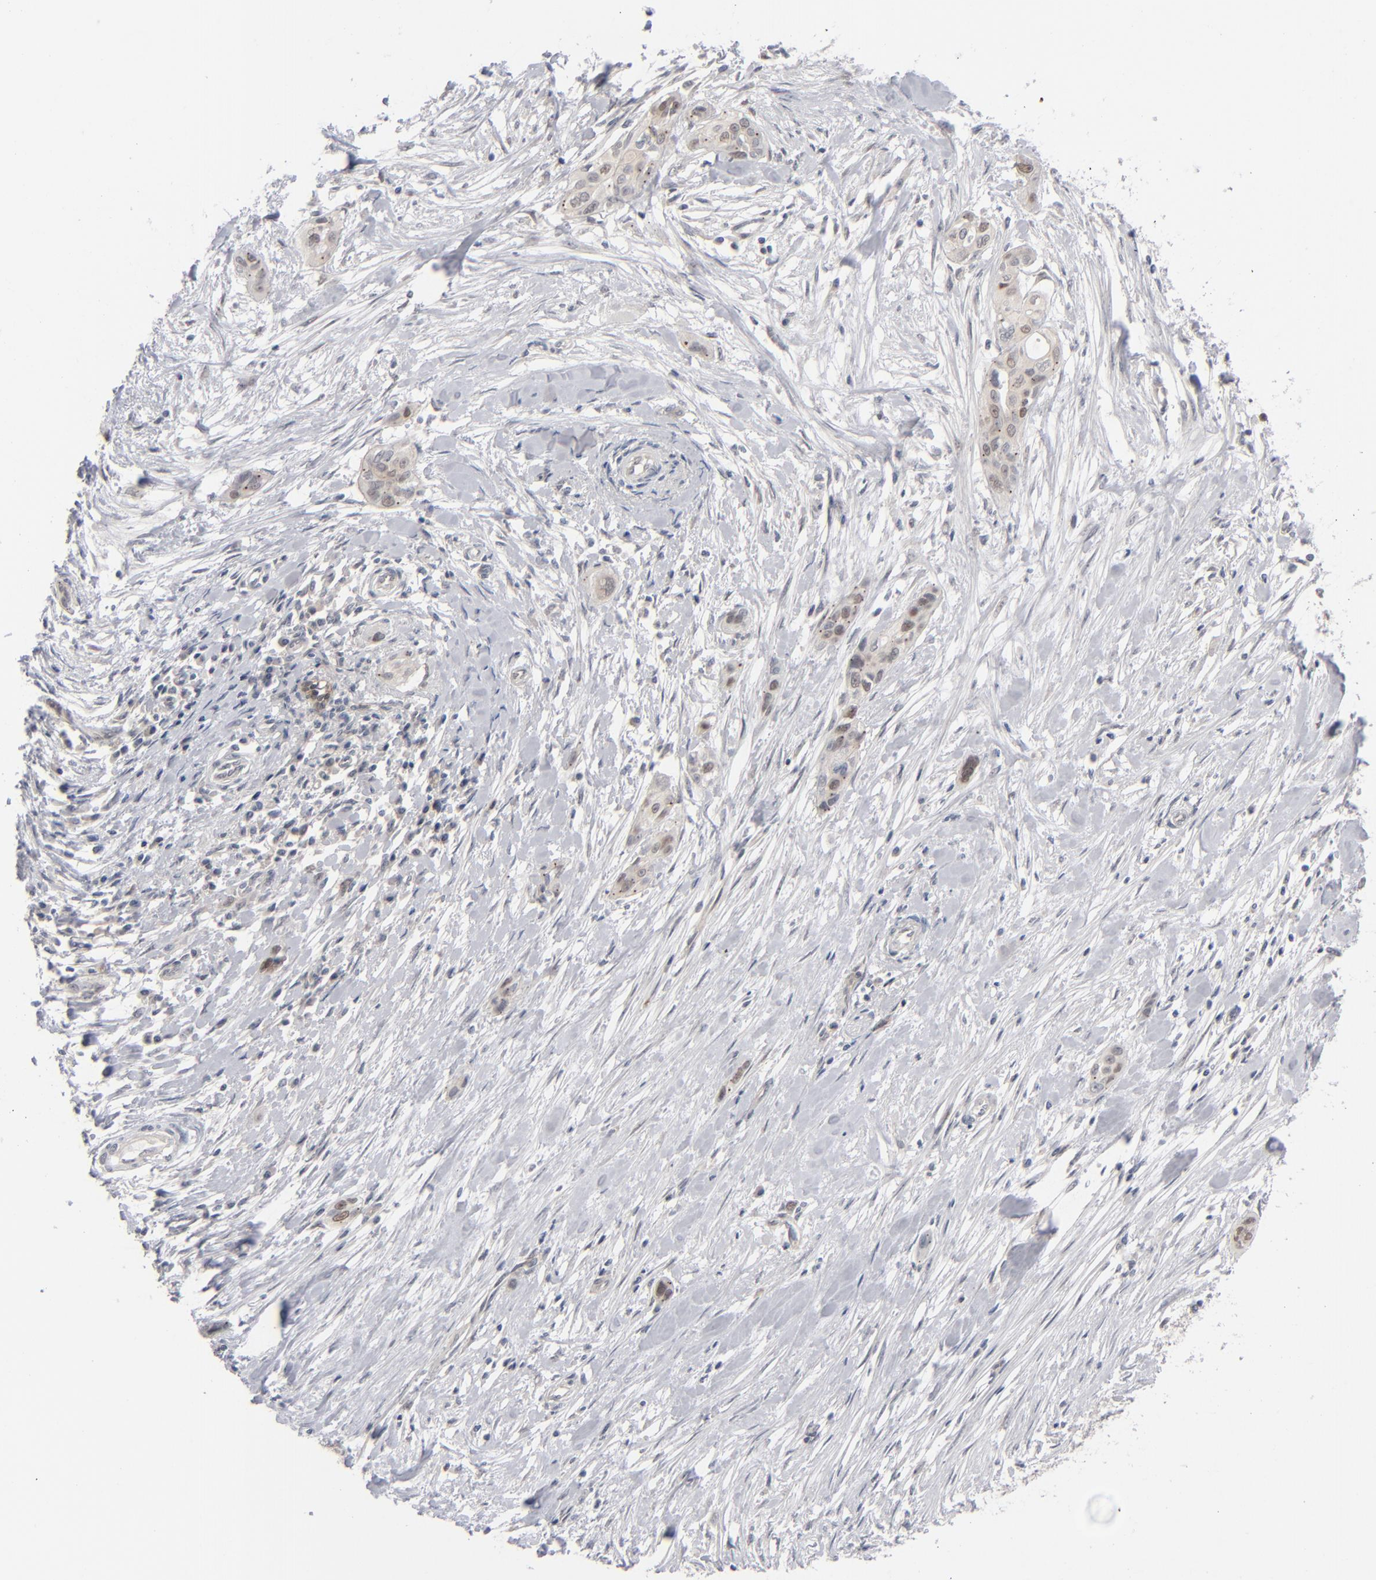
{"staining": {"intensity": "weak", "quantity": ">75%", "location": "cytoplasmic/membranous,nuclear"}, "tissue": "pancreatic cancer", "cell_type": "Tumor cells", "image_type": "cancer", "snomed": [{"axis": "morphology", "description": "Adenocarcinoma, NOS"}, {"axis": "topography", "description": "Pancreas"}], "caption": "Pancreatic cancer (adenocarcinoma) tissue reveals weak cytoplasmic/membranous and nuclear positivity in about >75% of tumor cells", "gene": "POF1B", "patient": {"sex": "female", "age": 60}}